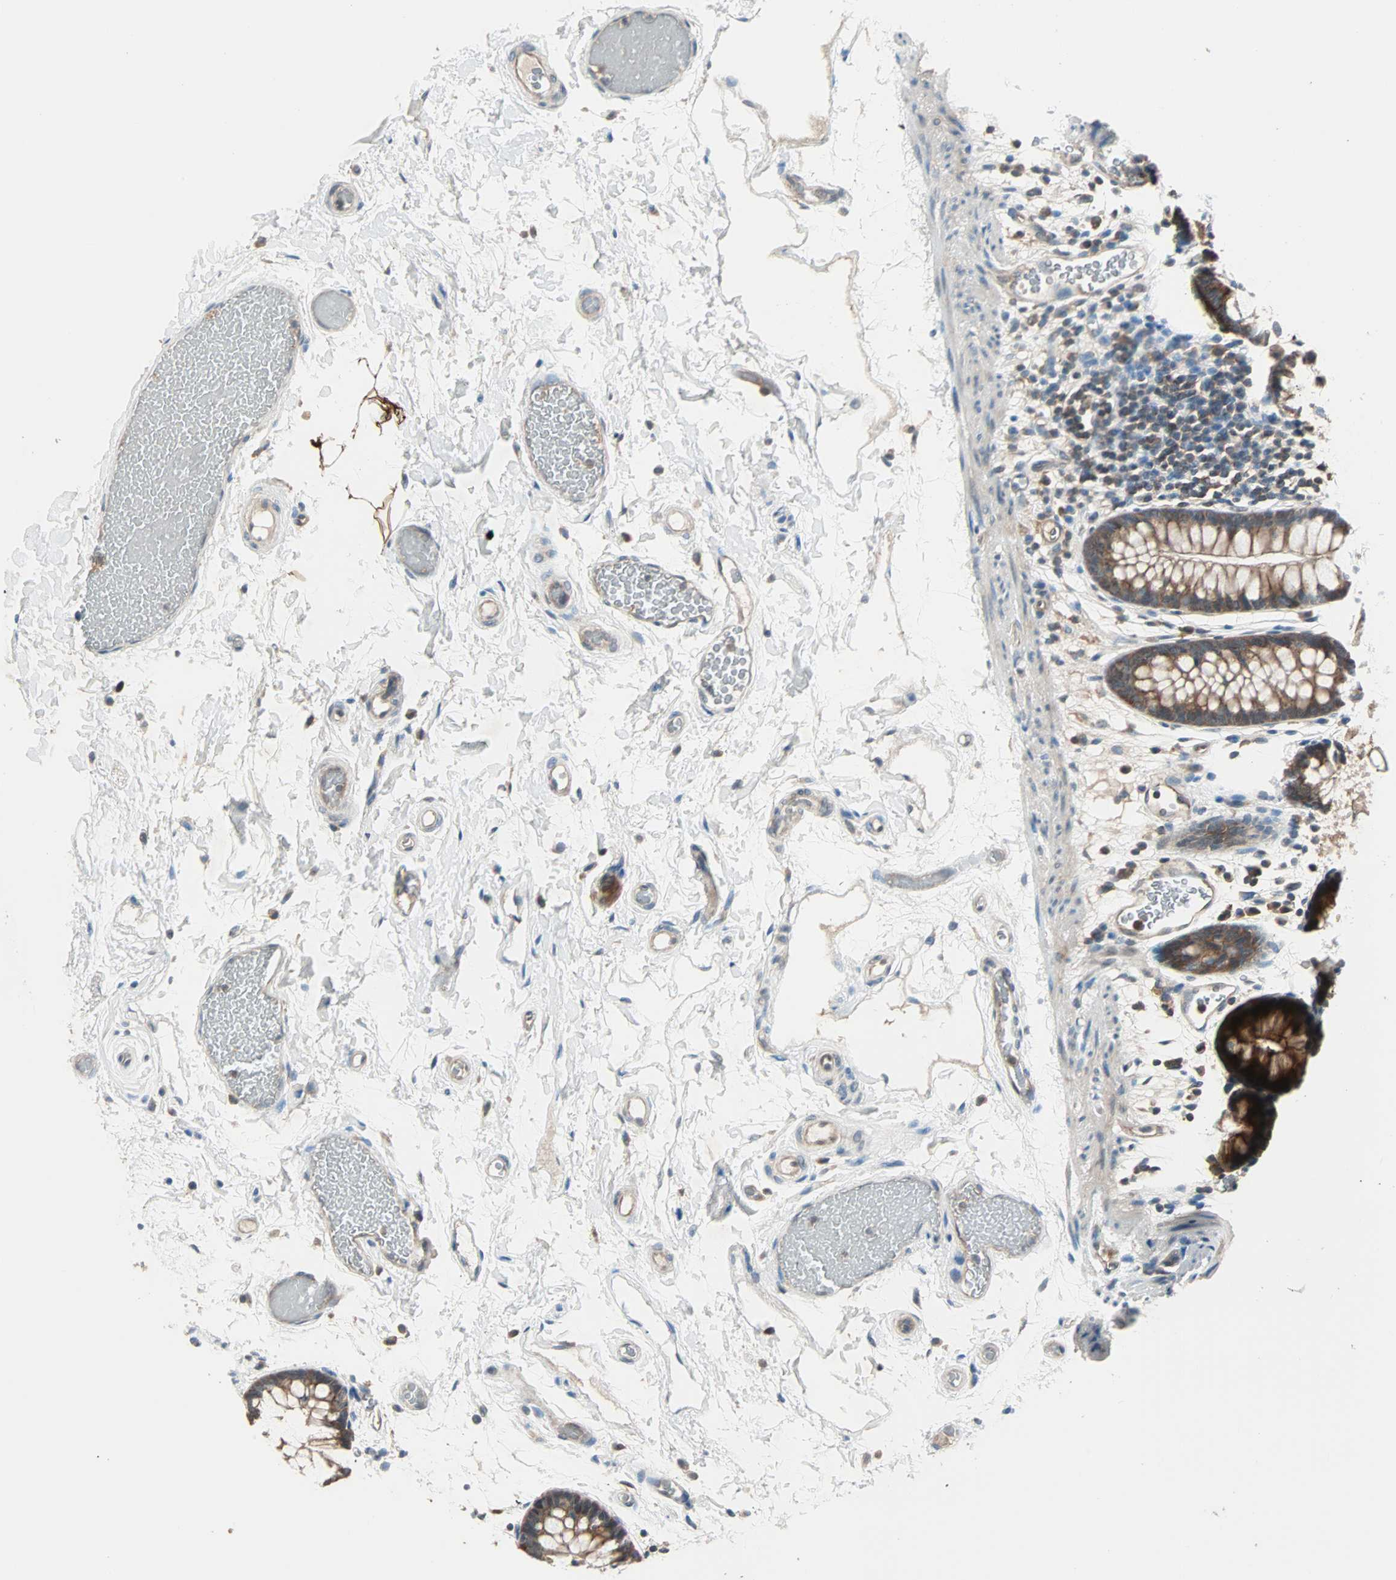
{"staining": {"intensity": "weak", "quantity": ">75%", "location": "cytoplasmic/membranous"}, "tissue": "colon", "cell_type": "Endothelial cells", "image_type": "normal", "snomed": [{"axis": "morphology", "description": "Normal tissue, NOS"}, {"axis": "topography", "description": "Smooth muscle"}, {"axis": "topography", "description": "Colon"}], "caption": "Weak cytoplasmic/membranous protein staining is identified in approximately >75% of endothelial cells in colon.", "gene": "MAP3K21", "patient": {"sex": "male", "age": 67}}